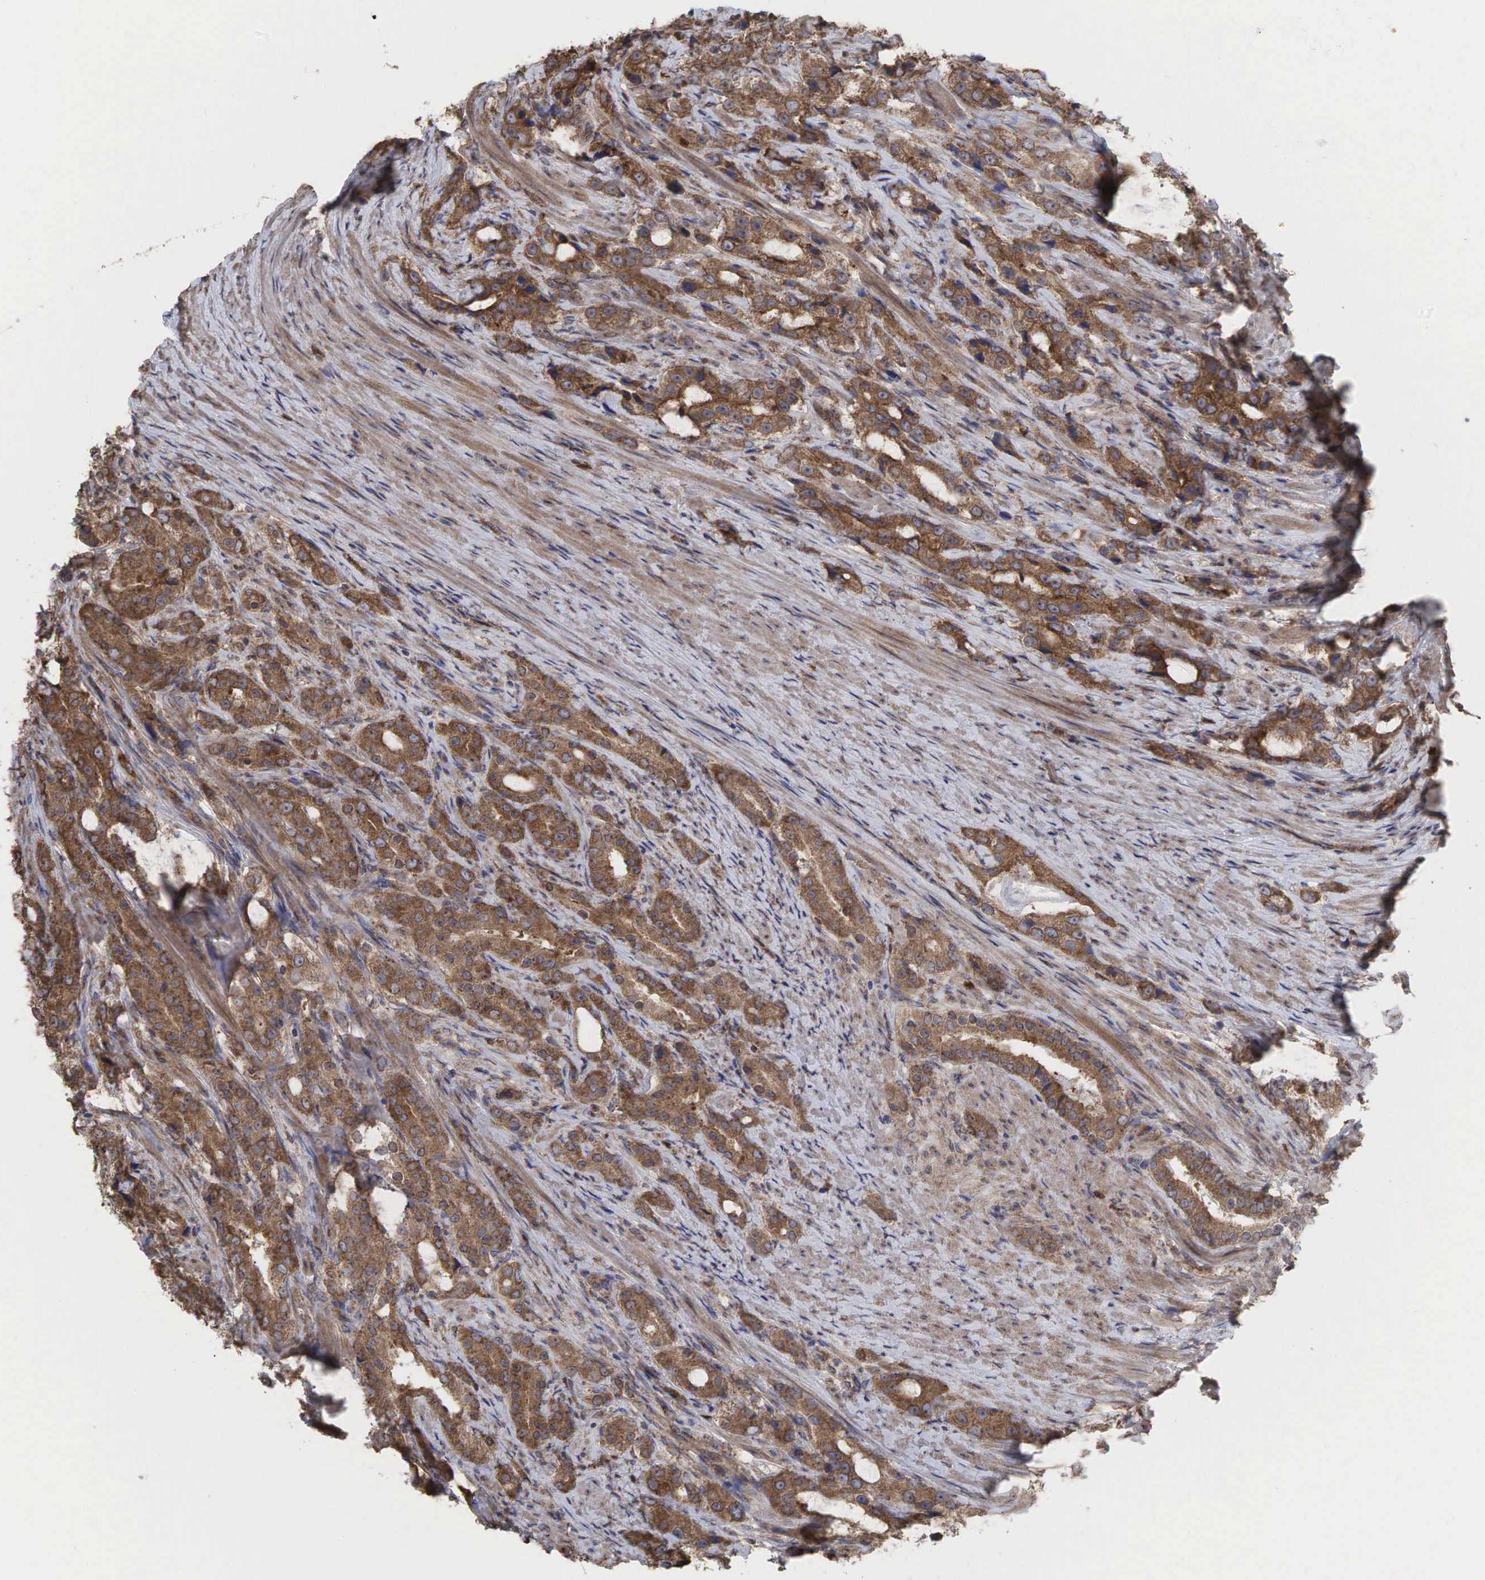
{"staining": {"intensity": "moderate", "quantity": ">75%", "location": "cytoplasmic/membranous"}, "tissue": "prostate cancer", "cell_type": "Tumor cells", "image_type": "cancer", "snomed": [{"axis": "morphology", "description": "Adenocarcinoma, Medium grade"}, {"axis": "topography", "description": "Prostate"}], "caption": "Immunohistochemistry (IHC) of human adenocarcinoma (medium-grade) (prostate) shows medium levels of moderate cytoplasmic/membranous positivity in about >75% of tumor cells.", "gene": "PABPC5", "patient": {"sex": "male", "age": 72}}